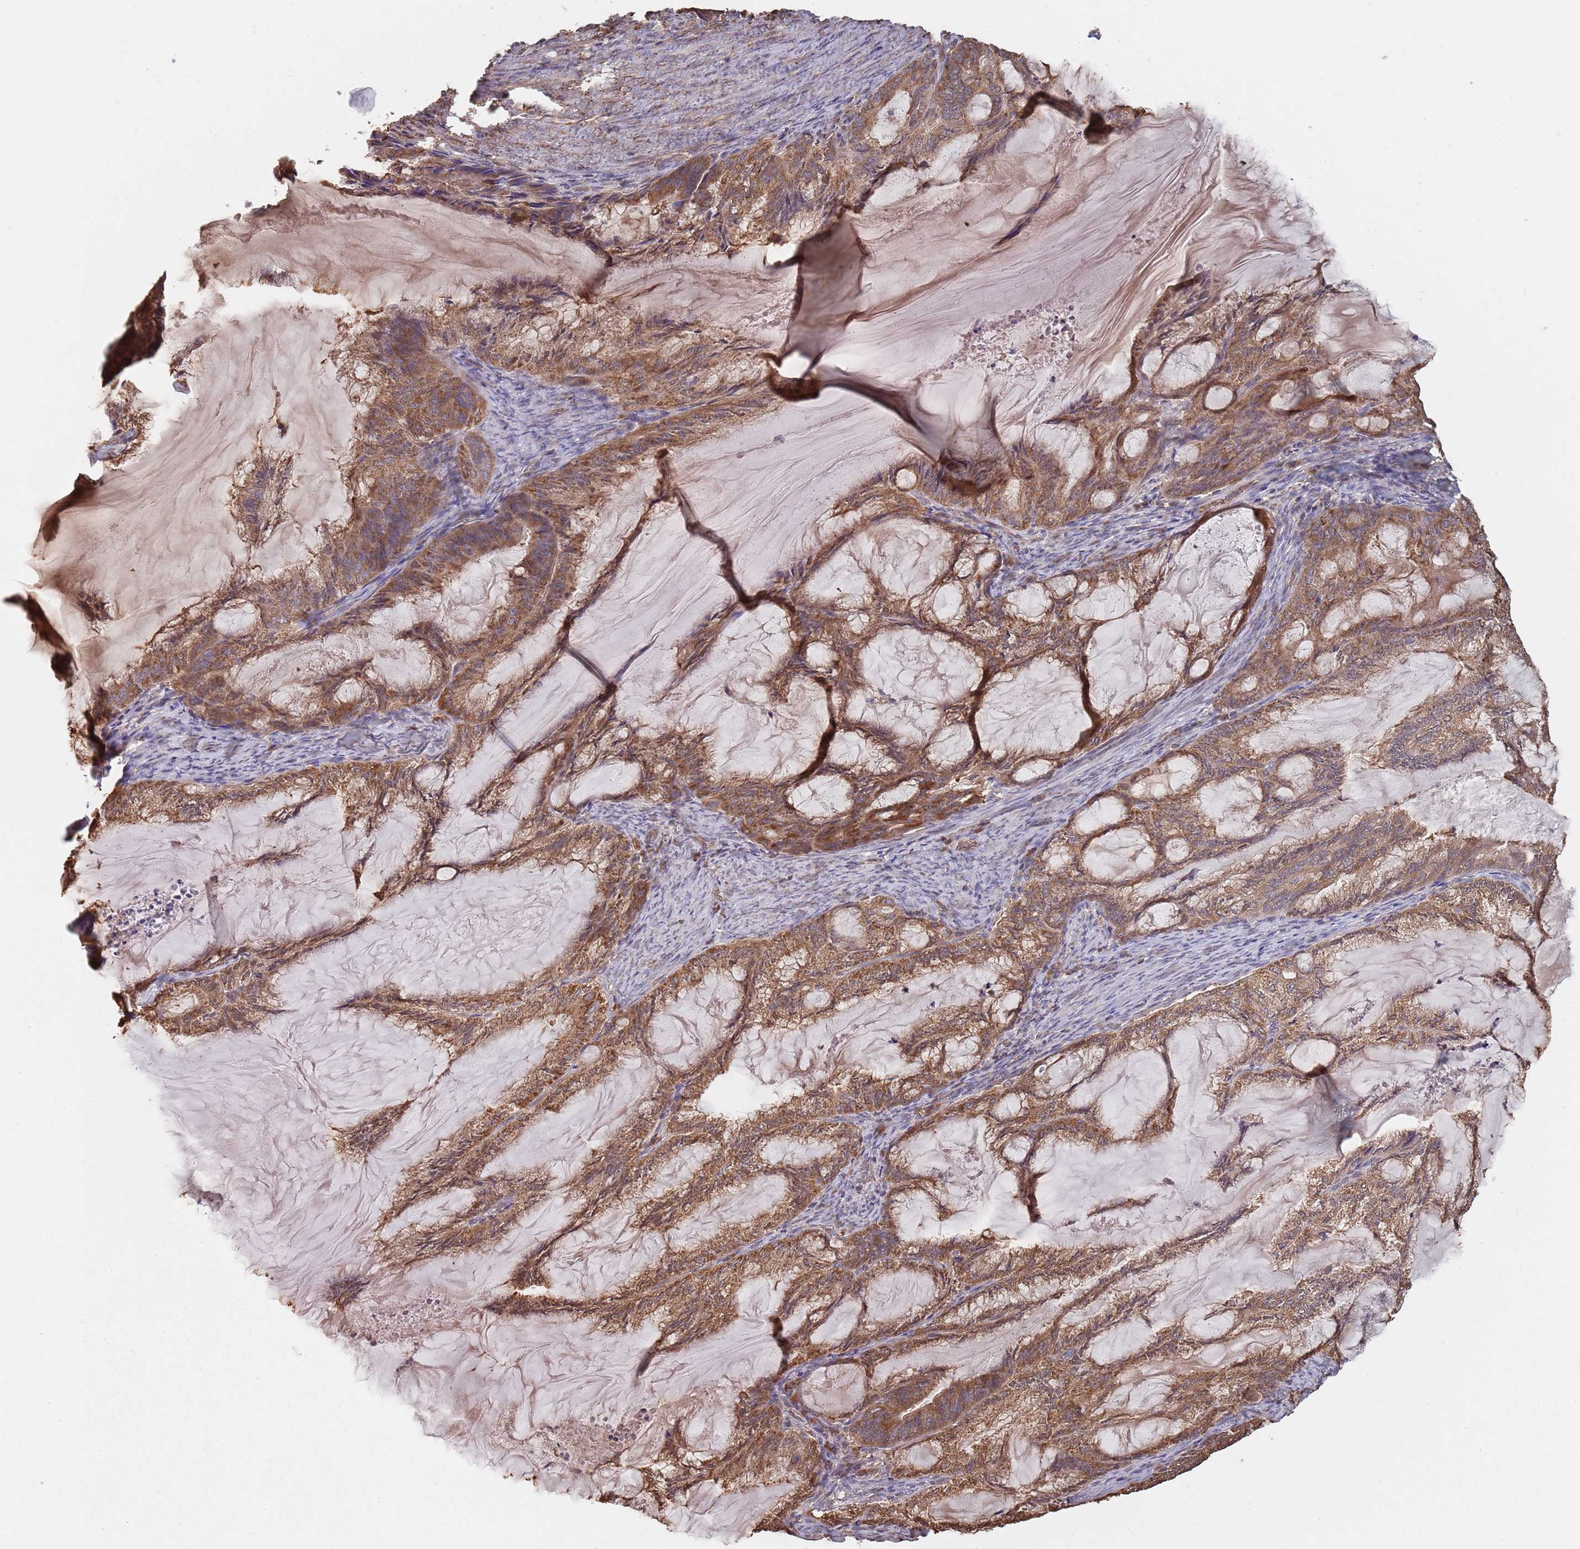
{"staining": {"intensity": "moderate", "quantity": ">75%", "location": "cytoplasmic/membranous"}, "tissue": "endometrial cancer", "cell_type": "Tumor cells", "image_type": "cancer", "snomed": [{"axis": "morphology", "description": "Adenocarcinoma, NOS"}, {"axis": "topography", "description": "Endometrium"}], "caption": "This is an image of immunohistochemistry staining of endometrial cancer (adenocarcinoma), which shows moderate expression in the cytoplasmic/membranous of tumor cells.", "gene": "COG4", "patient": {"sex": "female", "age": 86}}